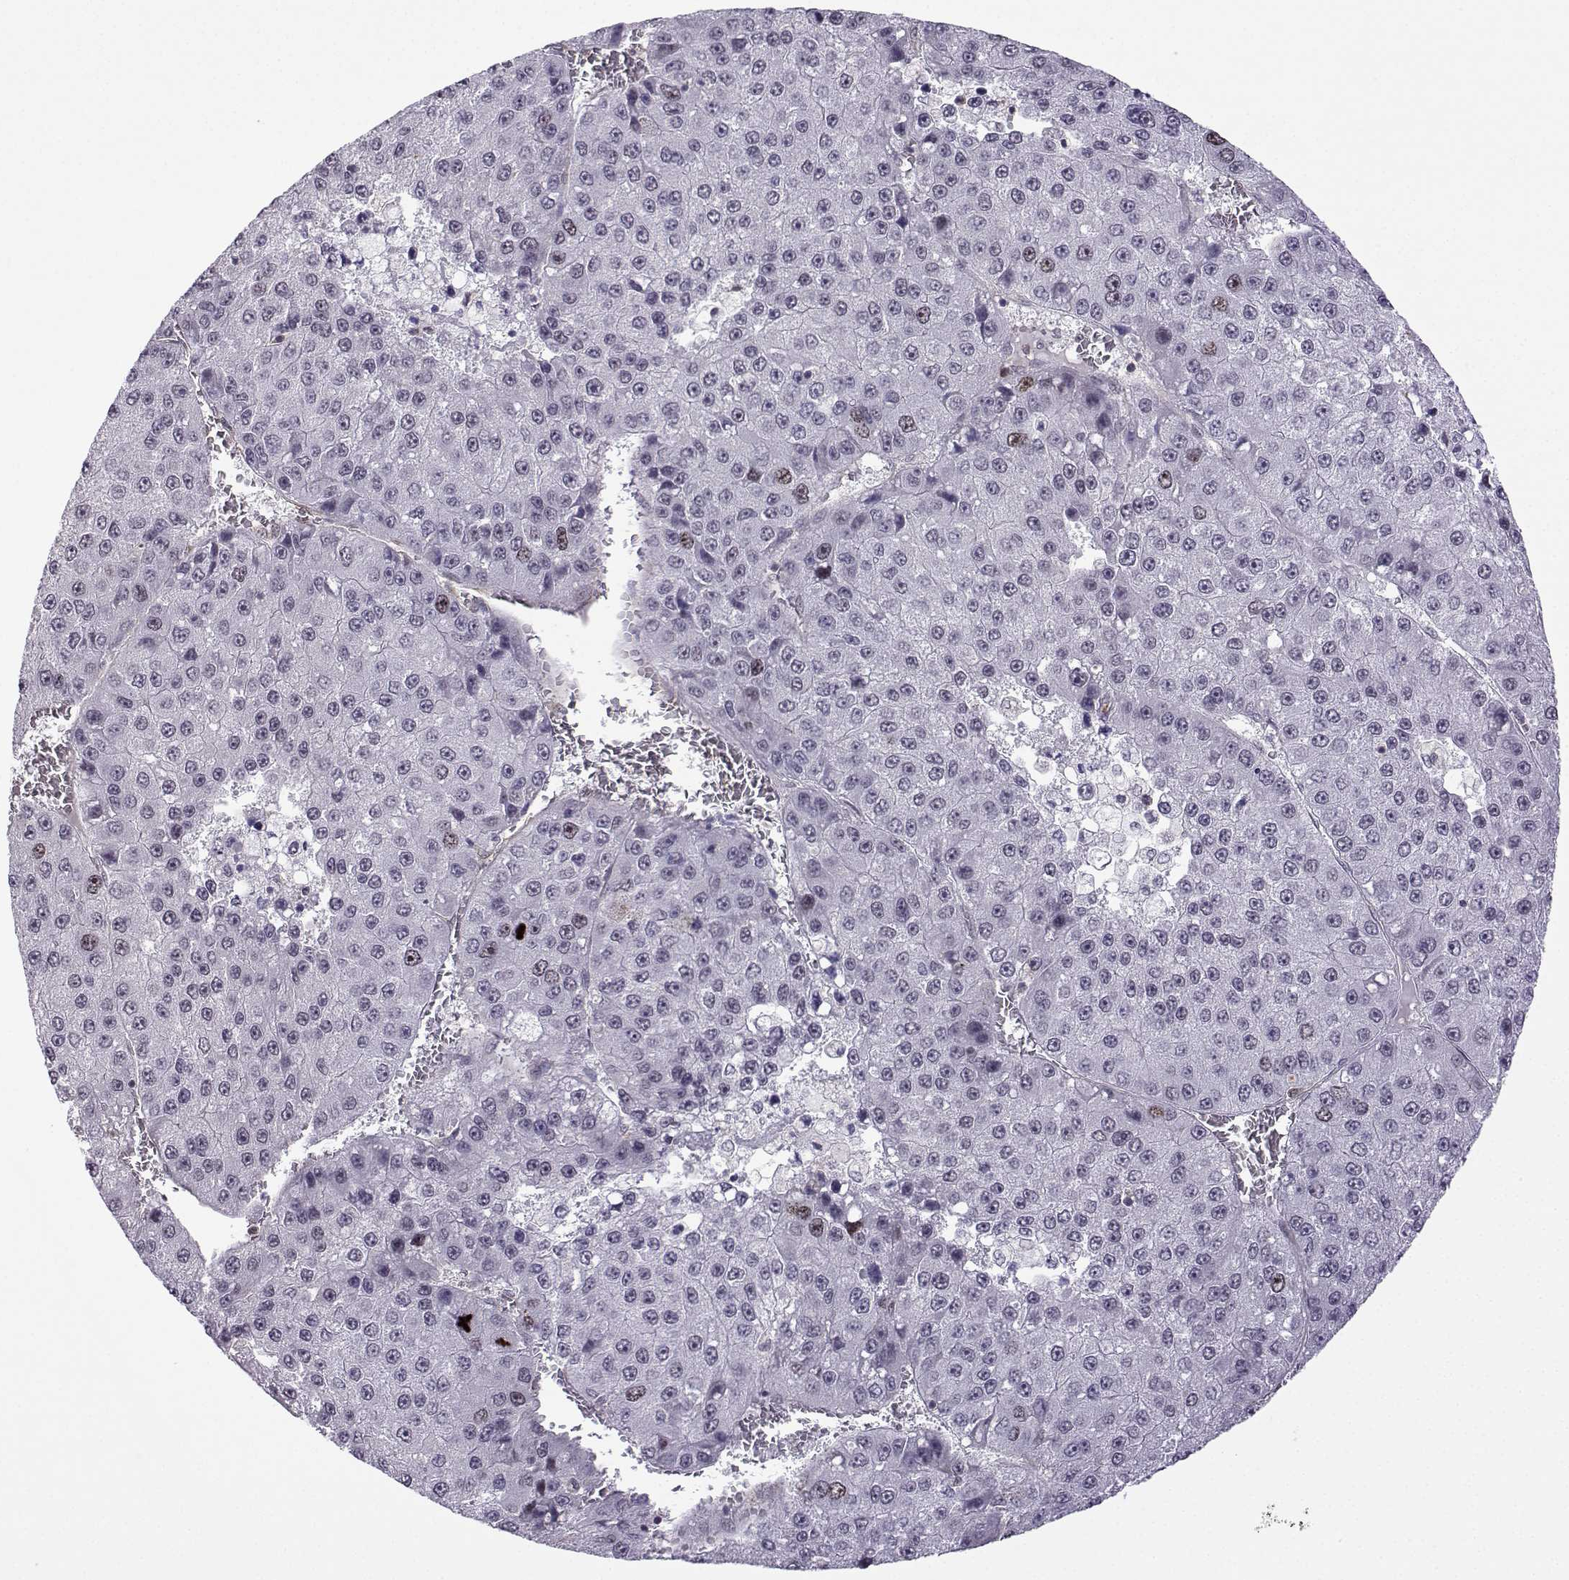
{"staining": {"intensity": "negative", "quantity": "none", "location": "none"}, "tissue": "liver cancer", "cell_type": "Tumor cells", "image_type": "cancer", "snomed": [{"axis": "morphology", "description": "Carcinoma, Hepatocellular, NOS"}, {"axis": "topography", "description": "Liver"}], "caption": "DAB immunohistochemical staining of human liver cancer (hepatocellular carcinoma) displays no significant expression in tumor cells.", "gene": "INCENP", "patient": {"sex": "female", "age": 73}}